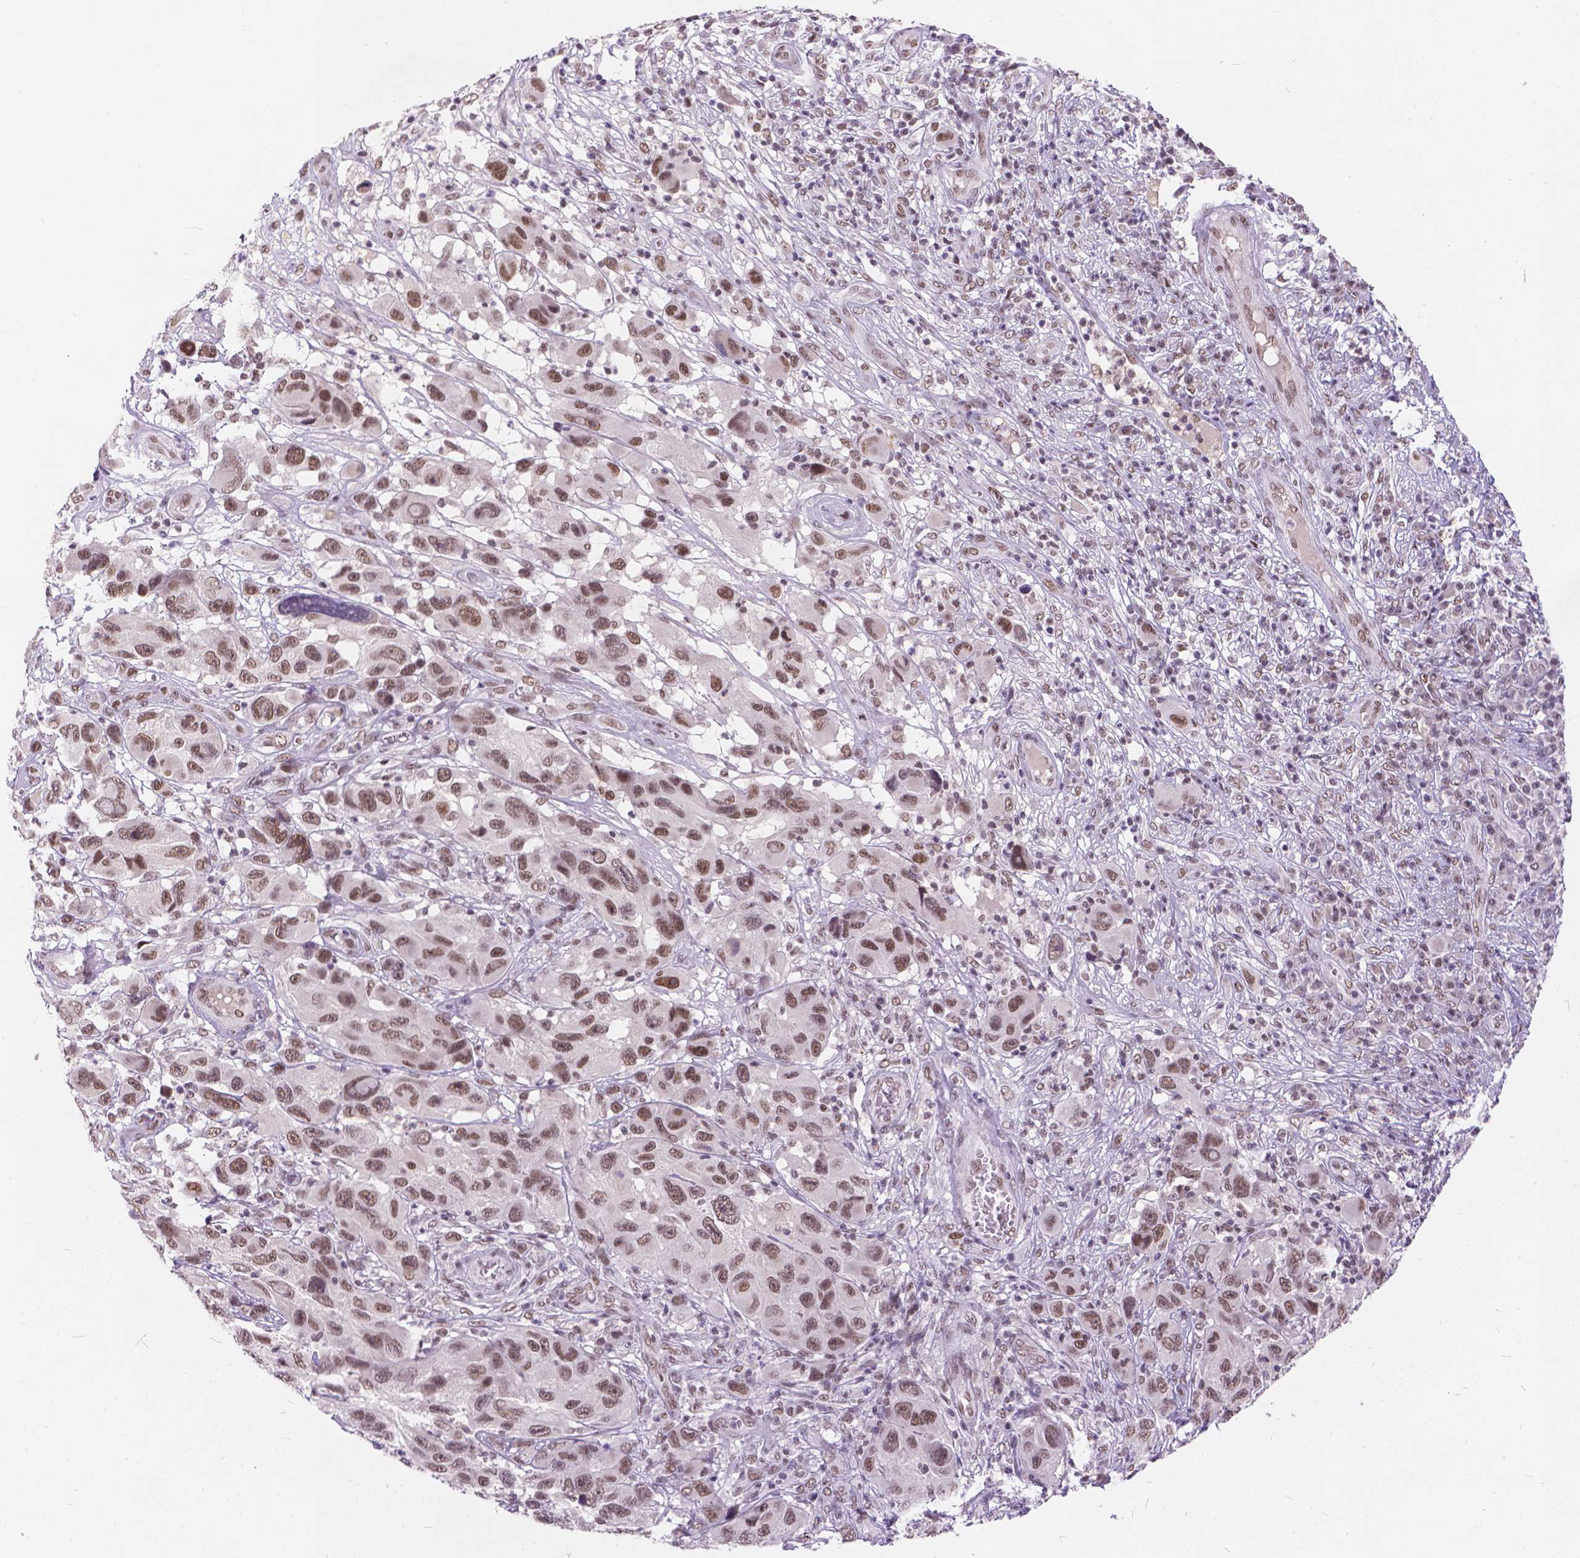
{"staining": {"intensity": "weak", "quantity": ">75%", "location": "nuclear"}, "tissue": "melanoma", "cell_type": "Tumor cells", "image_type": "cancer", "snomed": [{"axis": "morphology", "description": "Malignant melanoma, NOS"}, {"axis": "topography", "description": "Skin"}], "caption": "An immunohistochemistry (IHC) micrograph of neoplastic tissue is shown. Protein staining in brown shows weak nuclear positivity in malignant melanoma within tumor cells. (brown staining indicates protein expression, while blue staining denotes nuclei).", "gene": "FAM53A", "patient": {"sex": "male", "age": 53}}